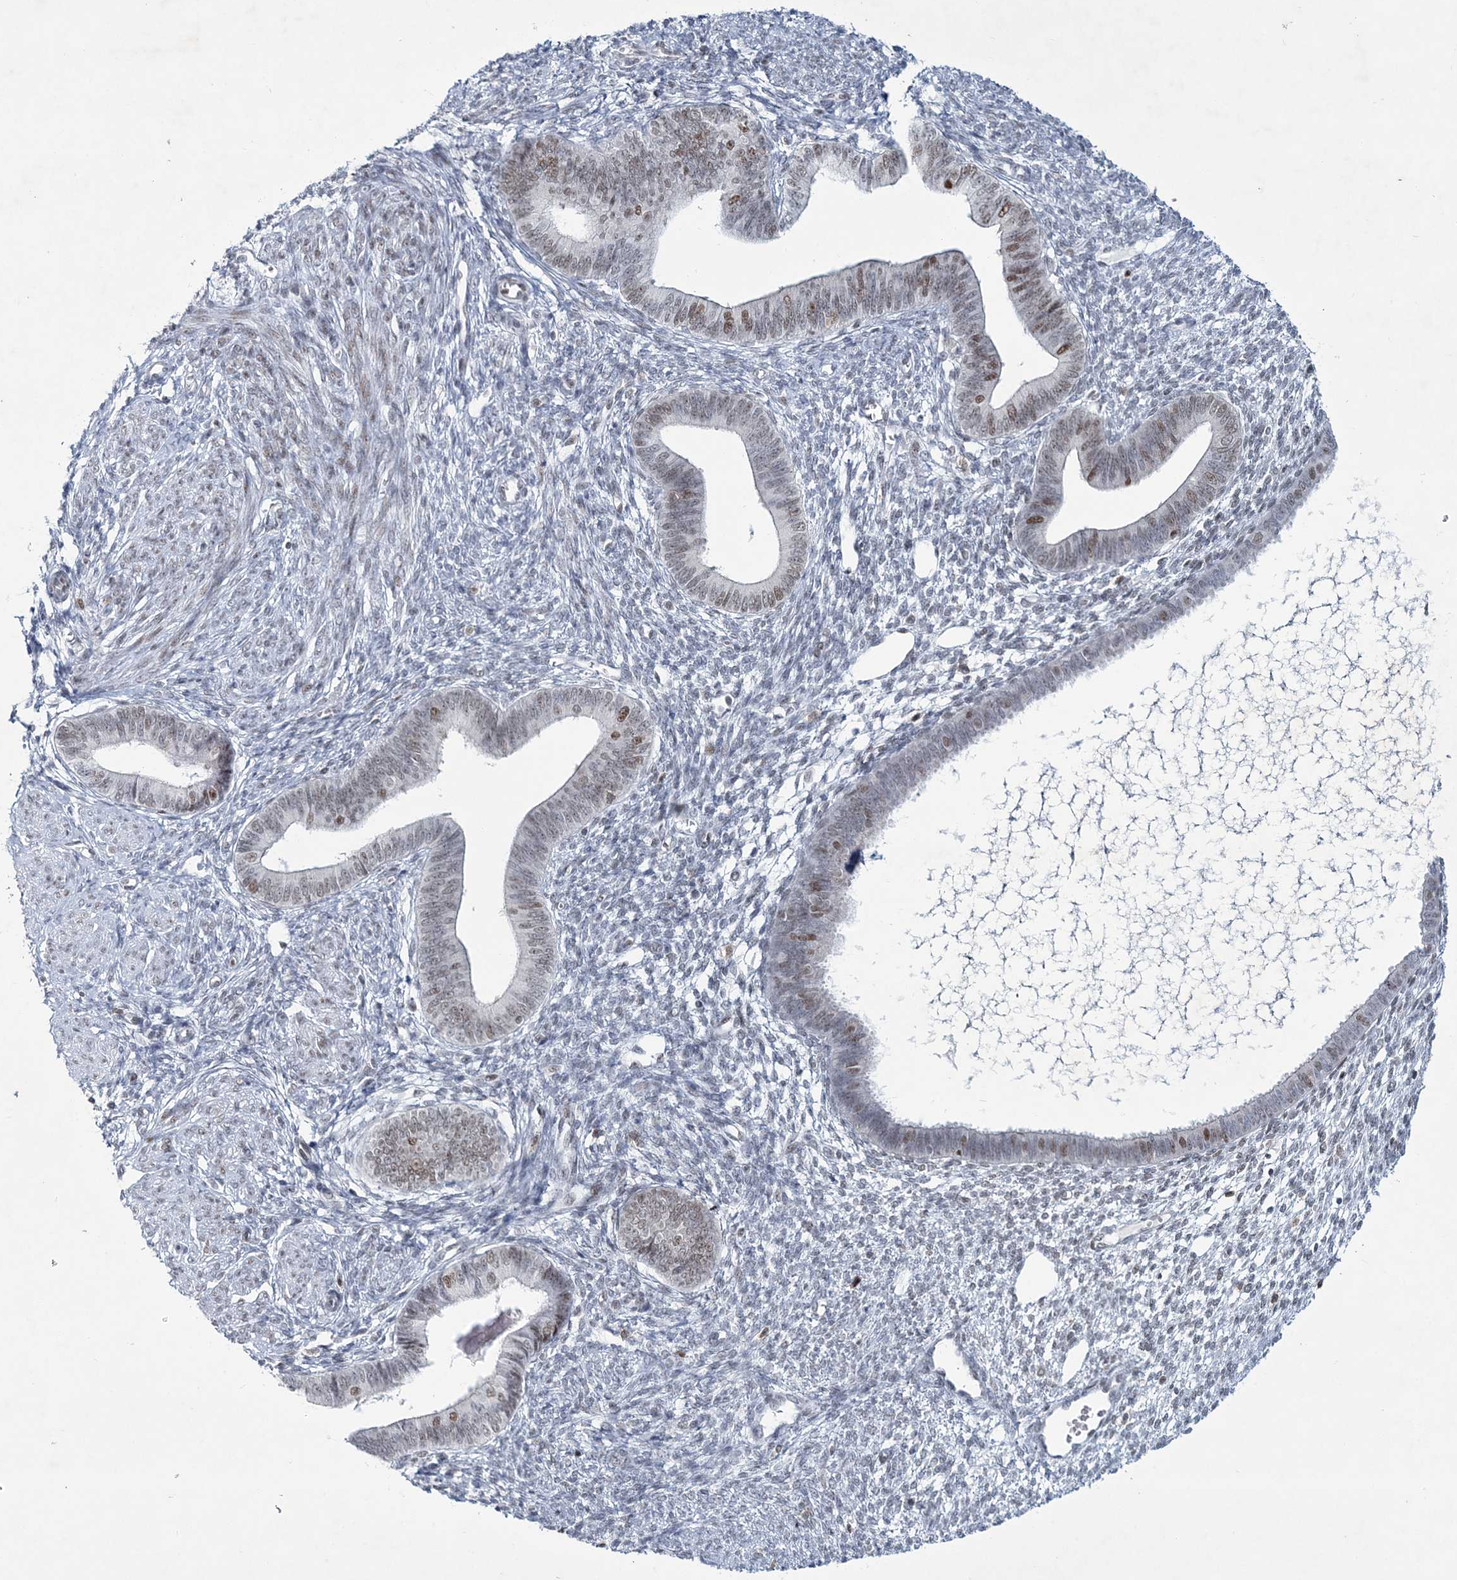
{"staining": {"intensity": "negative", "quantity": "none", "location": "none"}, "tissue": "endometrium", "cell_type": "Cells in endometrial stroma", "image_type": "normal", "snomed": [{"axis": "morphology", "description": "Normal tissue, NOS"}, {"axis": "topography", "description": "Endometrium"}], "caption": "Endometrium stained for a protein using immunohistochemistry exhibits no positivity cells in endometrial stroma.", "gene": "LRRFIP2", "patient": {"sex": "female", "age": 46}}